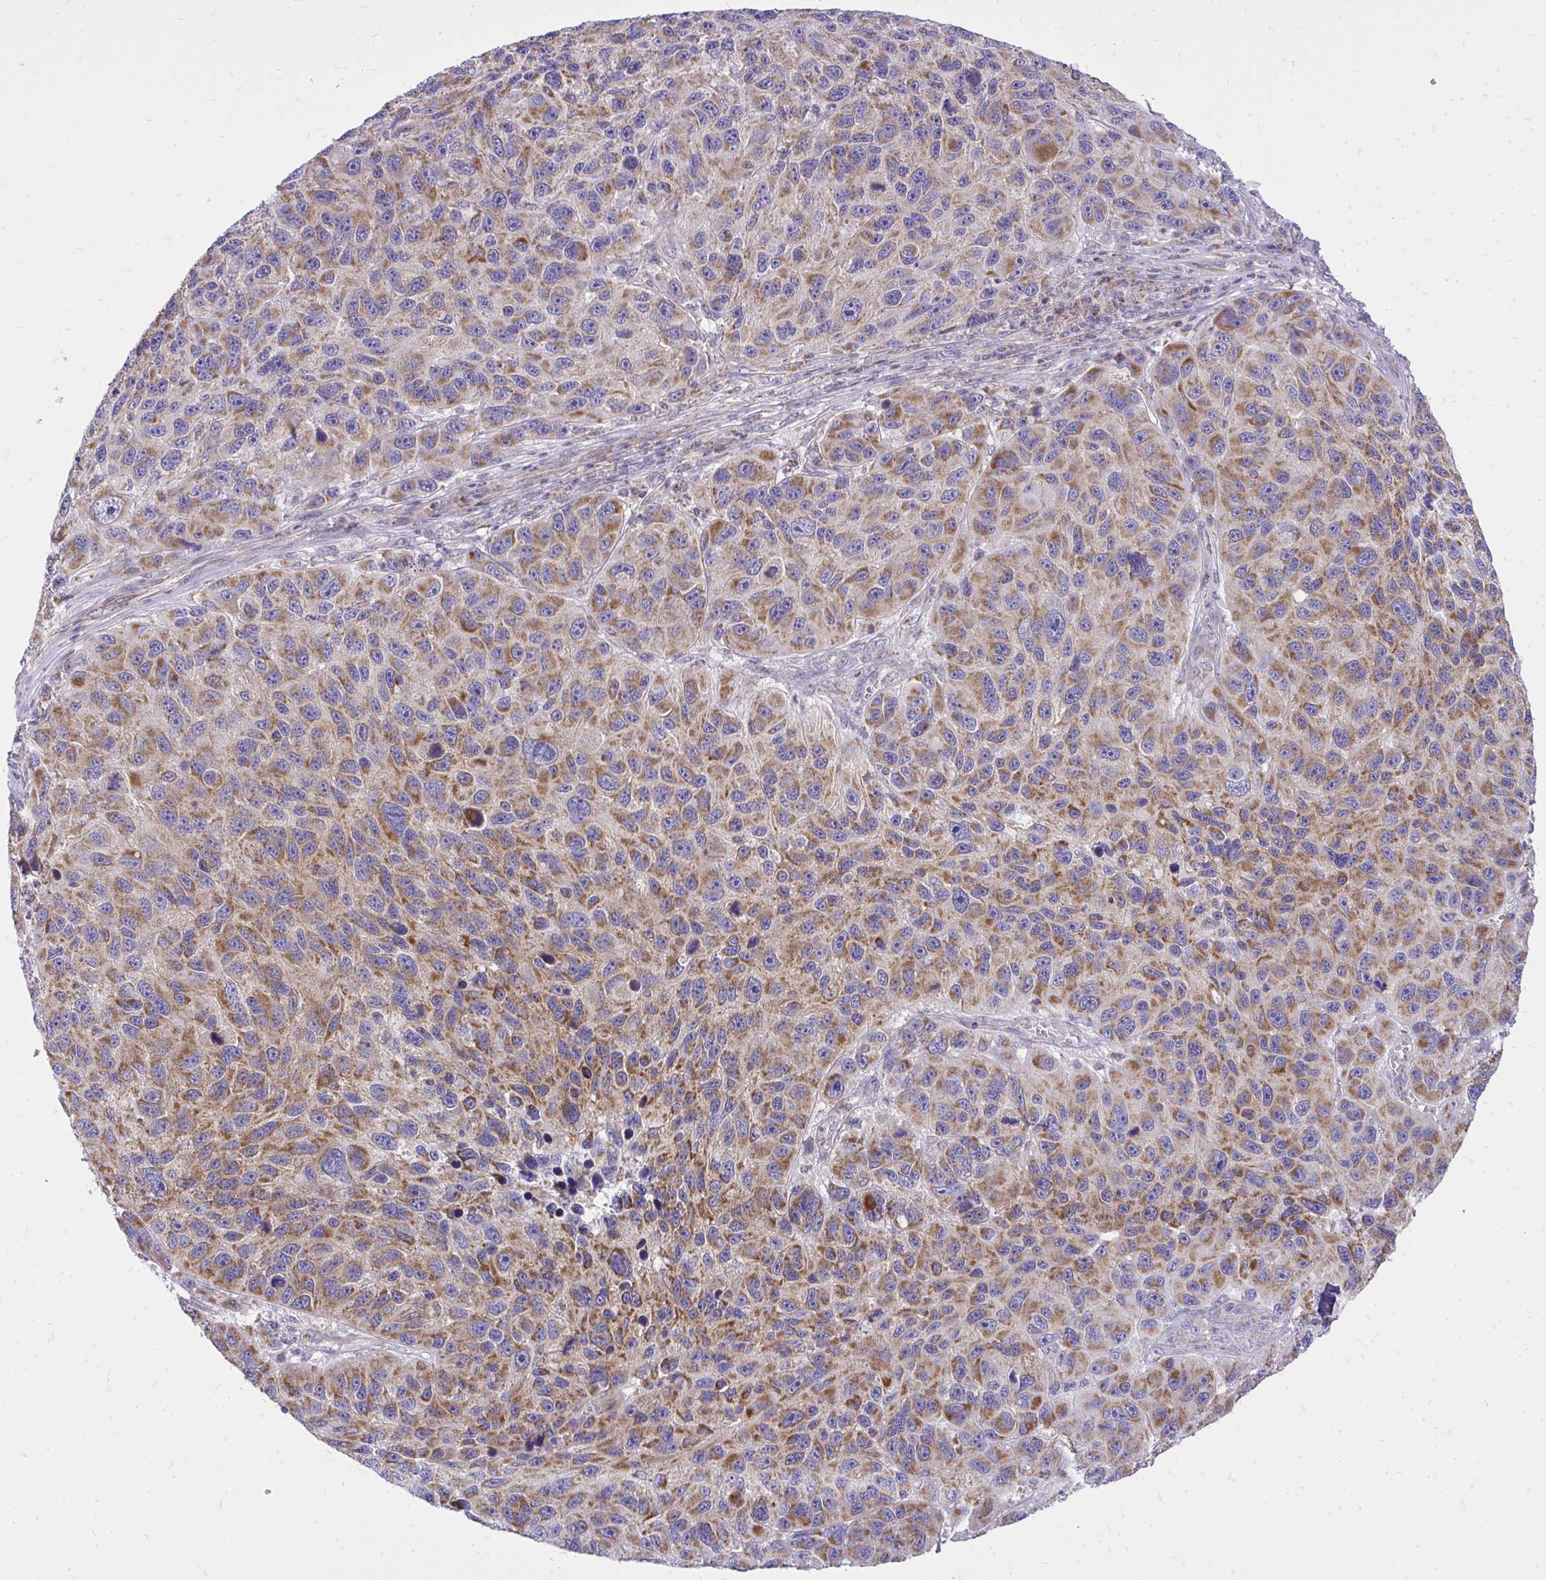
{"staining": {"intensity": "moderate", "quantity": ">75%", "location": "cytoplasmic/membranous"}, "tissue": "melanoma", "cell_type": "Tumor cells", "image_type": "cancer", "snomed": [{"axis": "morphology", "description": "Malignant melanoma, NOS"}, {"axis": "topography", "description": "Skin"}], "caption": "This micrograph exhibits melanoma stained with immunohistochemistry (IHC) to label a protein in brown. The cytoplasmic/membranous of tumor cells show moderate positivity for the protein. Nuclei are counter-stained blue.", "gene": "SPTBN2", "patient": {"sex": "male", "age": 53}}